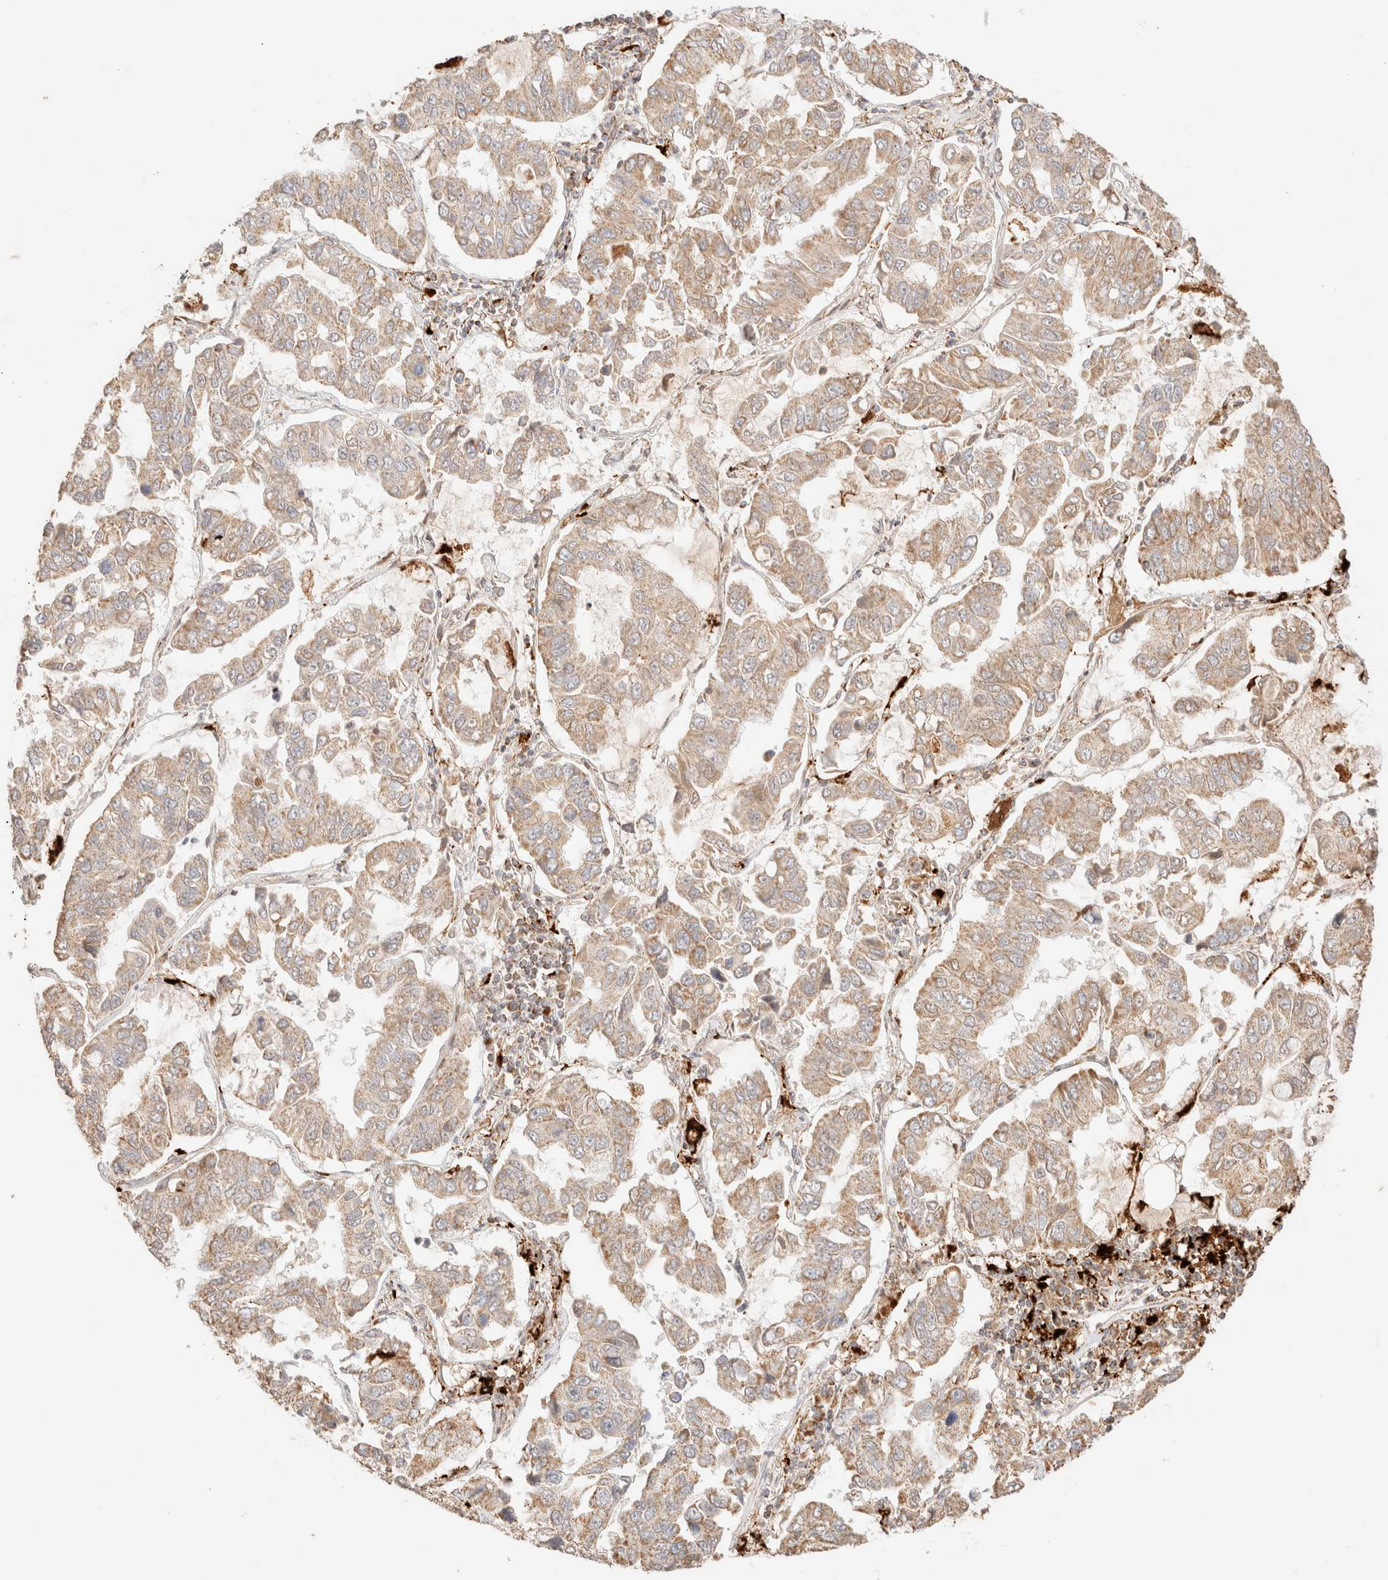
{"staining": {"intensity": "moderate", "quantity": ">75%", "location": "cytoplasmic/membranous"}, "tissue": "lung cancer", "cell_type": "Tumor cells", "image_type": "cancer", "snomed": [{"axis": "morphology", "description": "Adenocarcinoma, NOS"}, {"axis": "topography", "description": "Lung"}], "caption": "IHC (DAB) staining of lung adenocarcinoma reveals moderate cytoplasmic/membranous protein expression in approximately >75% of tumor cells.", "gene": "TACO1", "patient": {"sex": "male", "age": 64}}